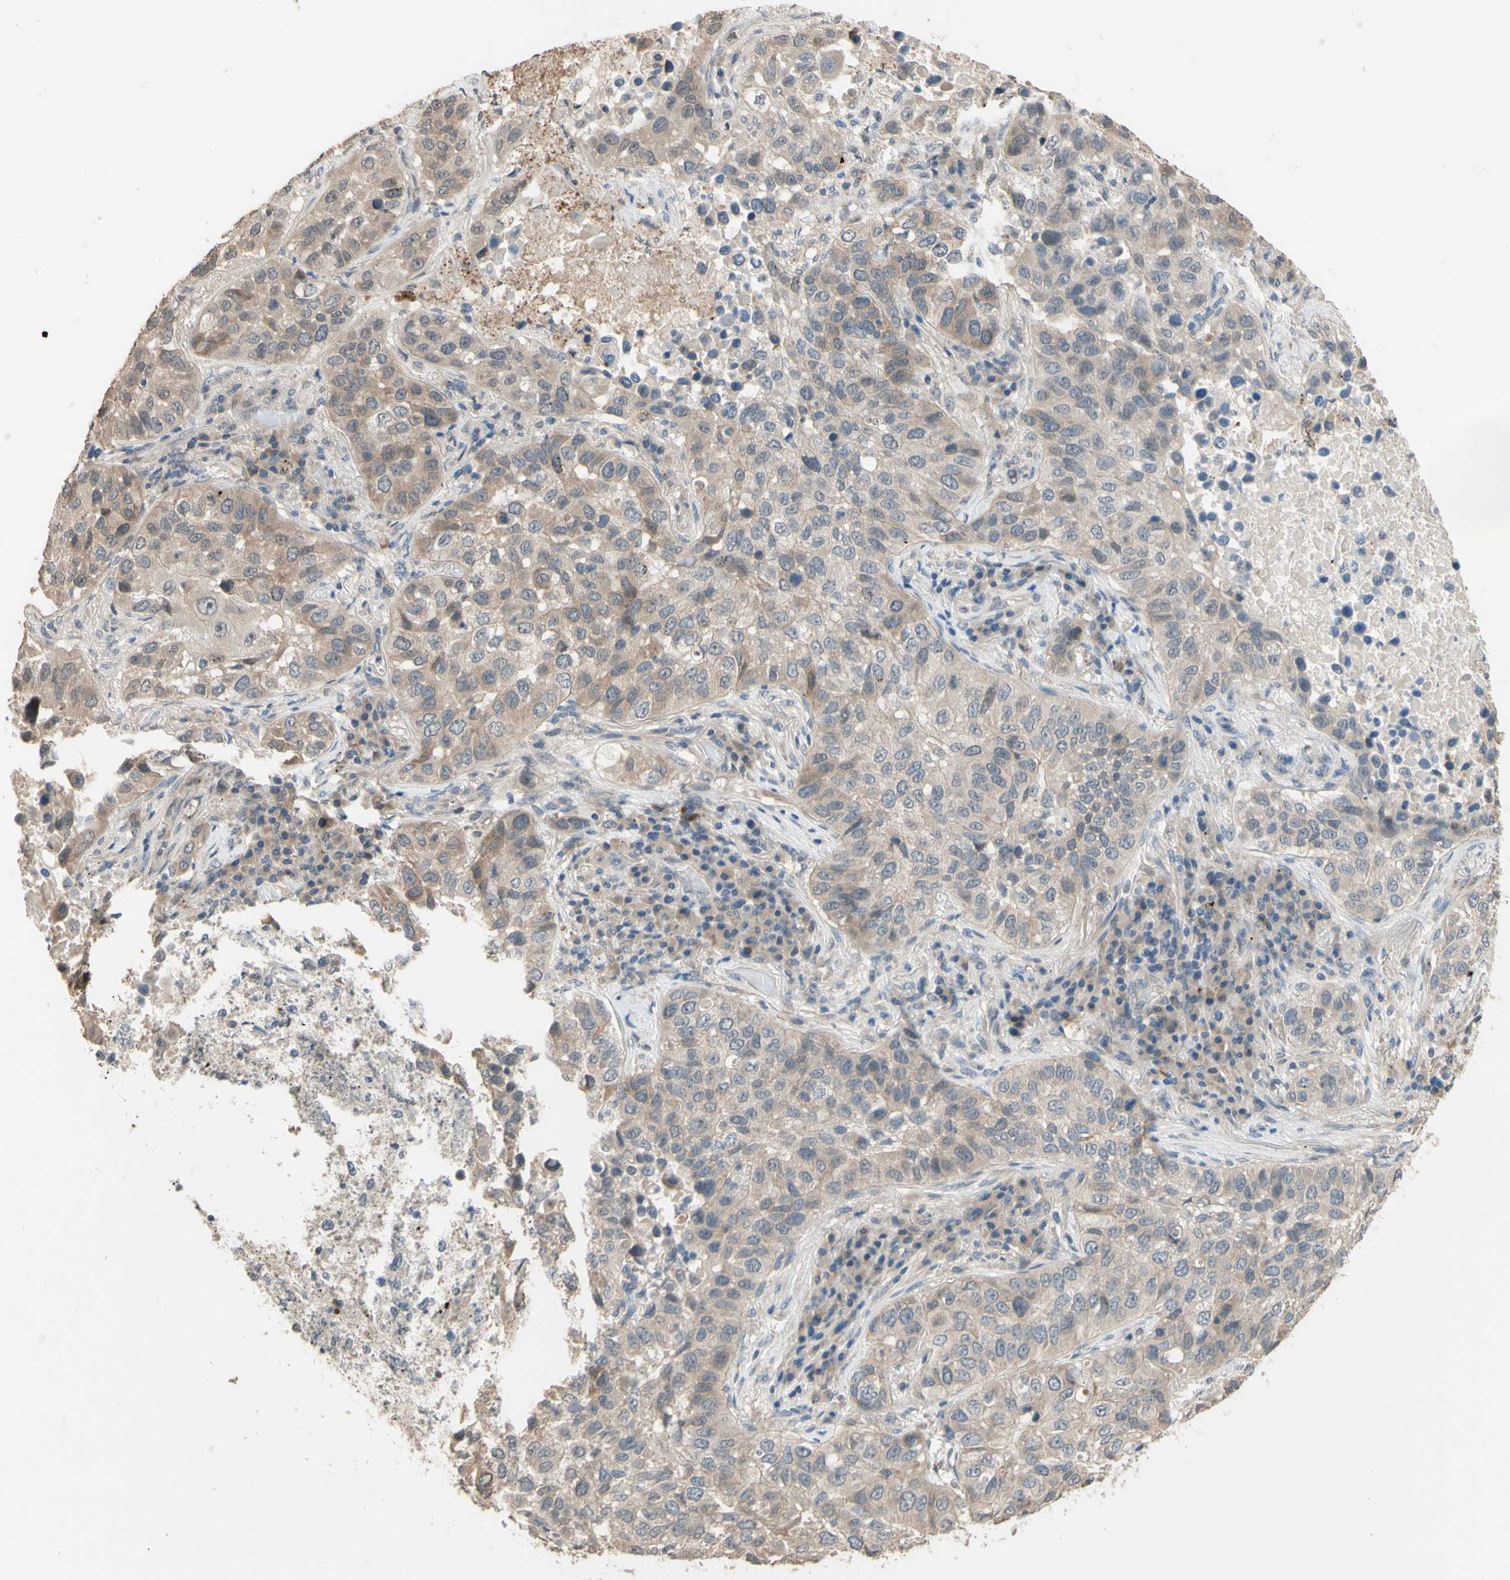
{"staining": {"intensity": "weak", "quantity": ">75%", "location": "cytoplasmic/membranous"}, "tissue": "lung cancer", "cell_type": "Tumor cells", "image_type": "cancer", "snomed": [{"axis": "morphology", "description": "Squamous cell carcinoma, NOS"}, {"axis": "topography", "description": "Lung"}], "caption": "Lung cancer stained with a protein marker shows weak staining in tumor cells.", "gene": "SMIM19", "patient": {"sex": "male", "age": 57}}